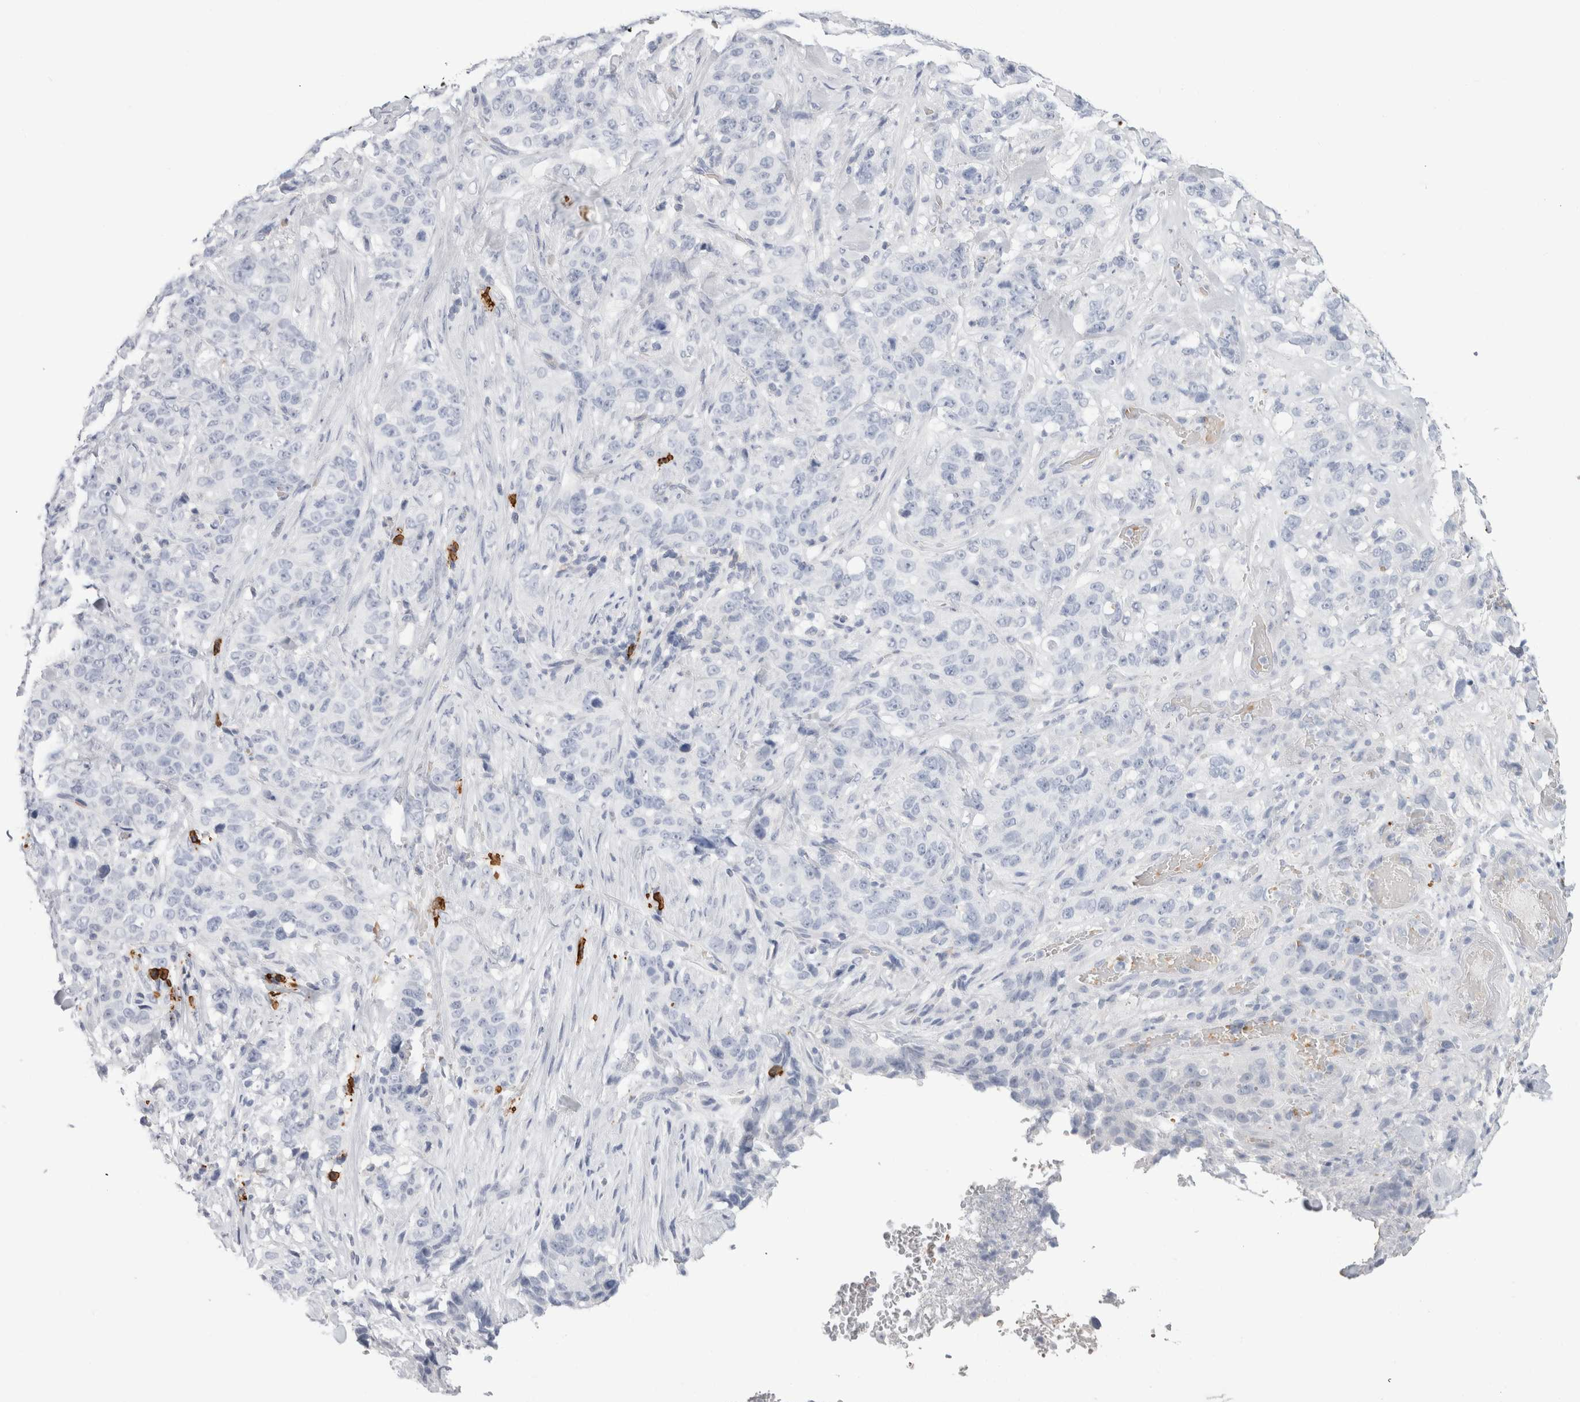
{"staining": {"intensity": "negative", "quantity": "none", "location": "none"}, "tissue": "stomach cancer", "cell_type": "Tumor cells", "image_type": "cancer", "snomed": [{"axis": "morphology", "description": "Adenocarcinoma, NOS"}, {"axis": "topography", "description": "Stomach"}], "caption": "High magnification brightfield microscopy of adenocarcinoma (stomach) stained with DAB (3,3'-diaminobenzidine) (brown) and counterstained with hematoxylin (blue): tumor cells show no significant staining.", "gene": "CD38", "patient": {"sex": "male", "age": 48}}